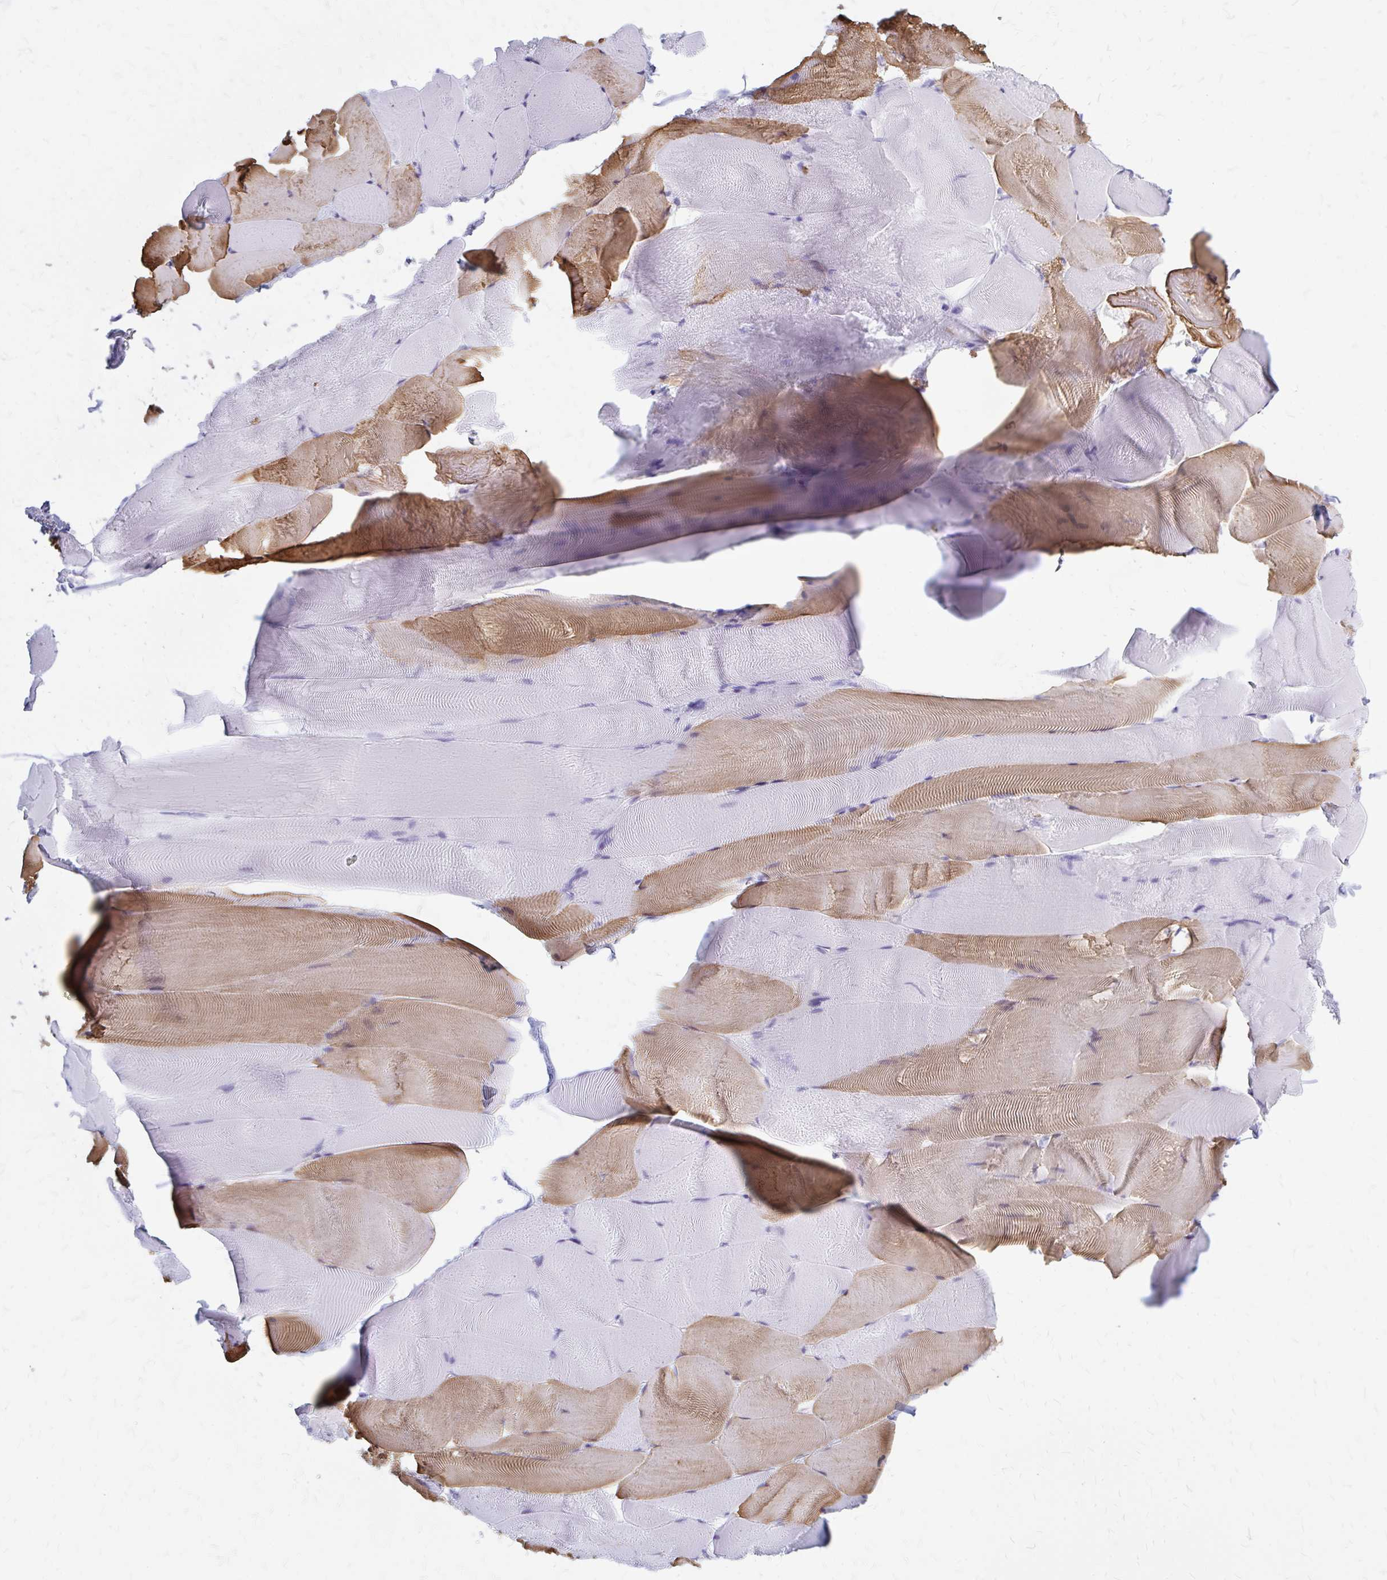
{"staining": {"intensity": "moderate", "quantity": "25%-75%", "location": "cytoplasmic/membranous"}, "tissue": "skeletal muscle", "cell_type": "Myocytes", "image_type": "normal", "snomed": [{"axis": "morphology", "description": "Normal tissue, NOS"}, {"axis": "topography", "description": "Skeletal muscle"}], "caption": "Immunohistochemistry (IHC) (DAB) staining of normal skeletal muscle exhibits moderate cytoplasmic/membranous protein expression in approximately 25%-75% of myocytes. (IHC, brightfield microscopy, high magnification).", "gene": "KLHDC7A", "patient": {"sex": "female", "age": 64}}